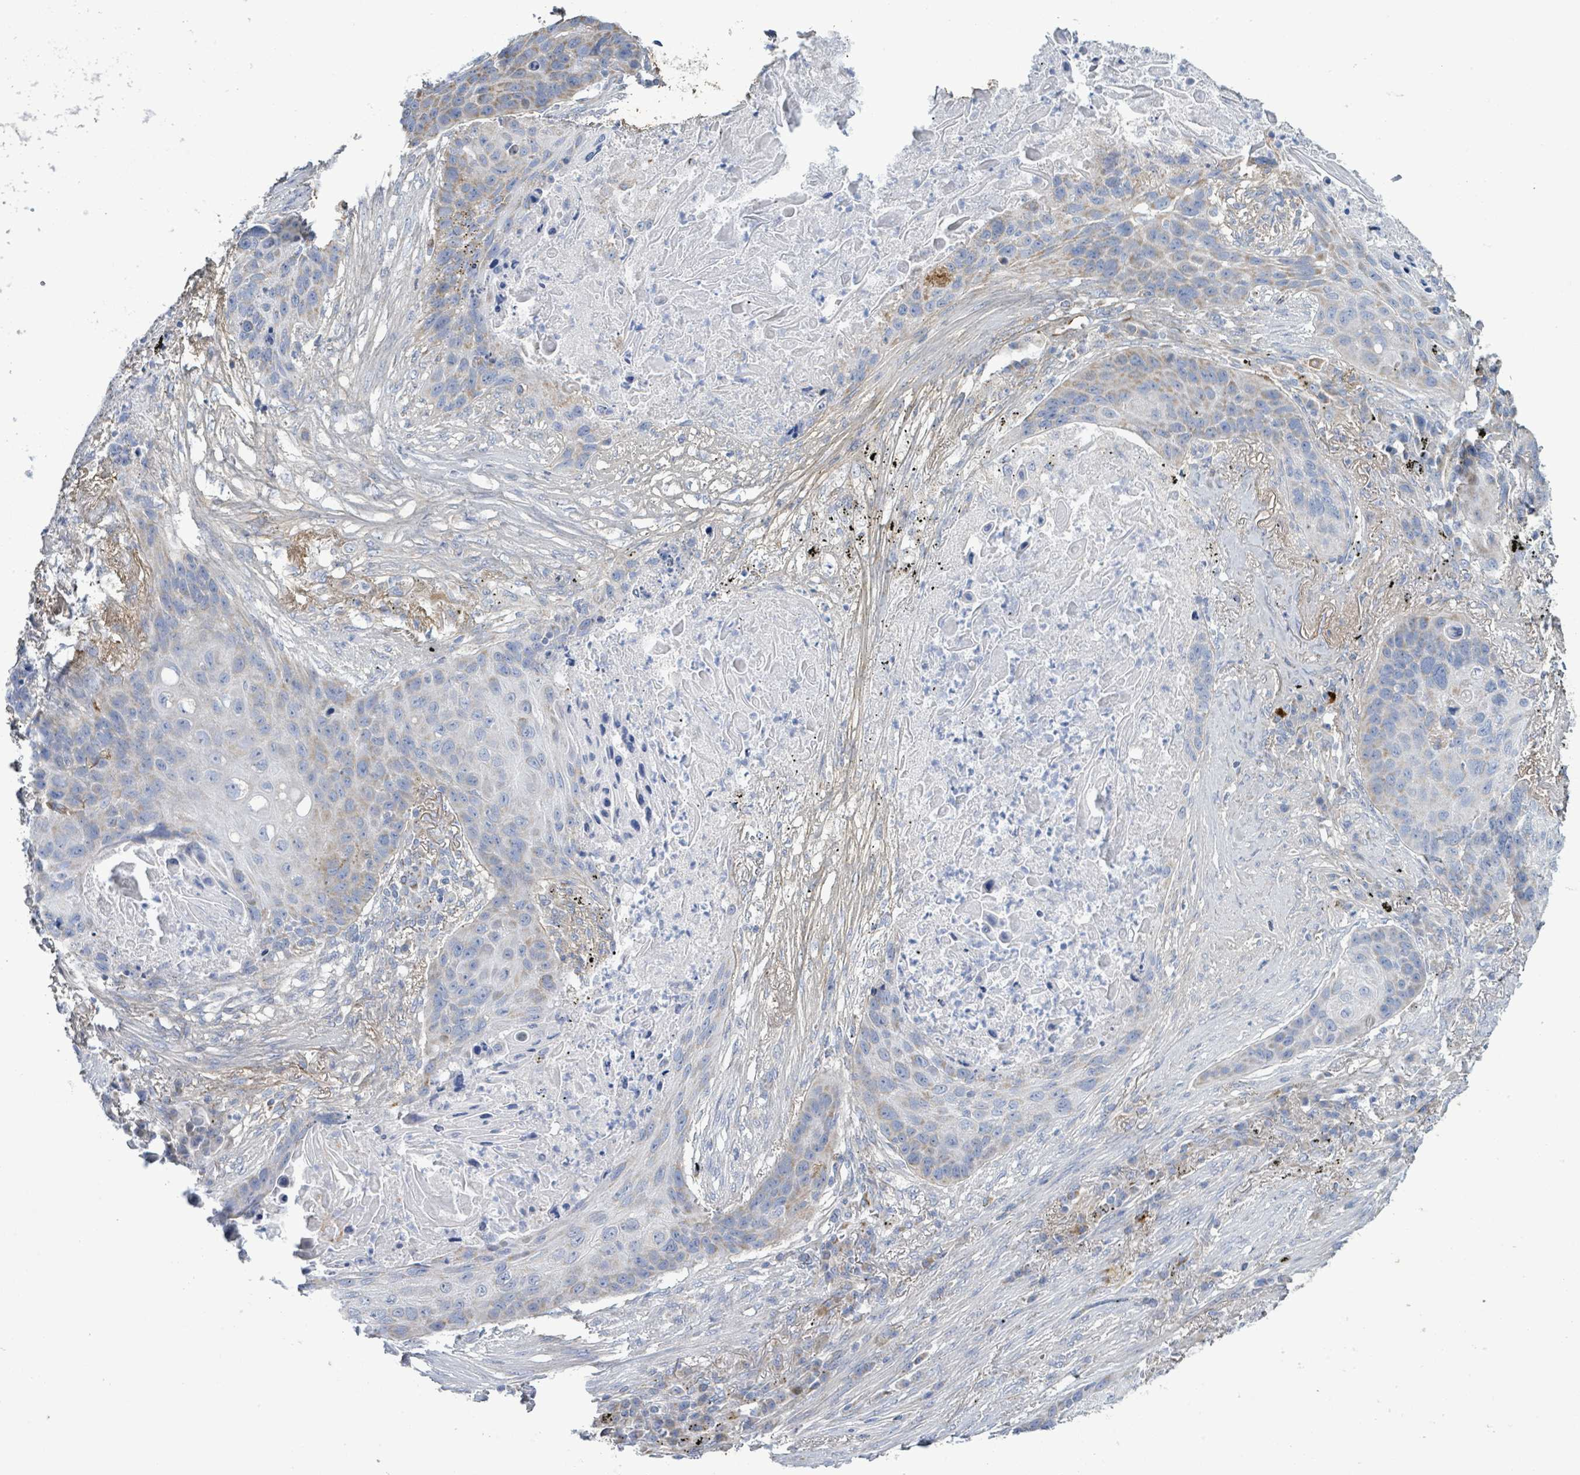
{"staining": {"intensity": "moderate", "quantity": "<25%", "location": "cytoplasmic/membranous"}, "tissue": "lung cancer", "cell_type": "Tumor cells", "image_type": "cancer", "snomed": [{"axis": "morphology", "description": "Squamous cell carcinoma, NOS"}, {"axis": "topography", "description": "Lung"}], "caption": "Immunohistochemical staining of human lung cancer shows low levels of moderate cytoplasmic/membranous protein expression in about <25% of tumor cells.", "gene": "ALG12", "patient": {"sex": "female", "age": 63}}